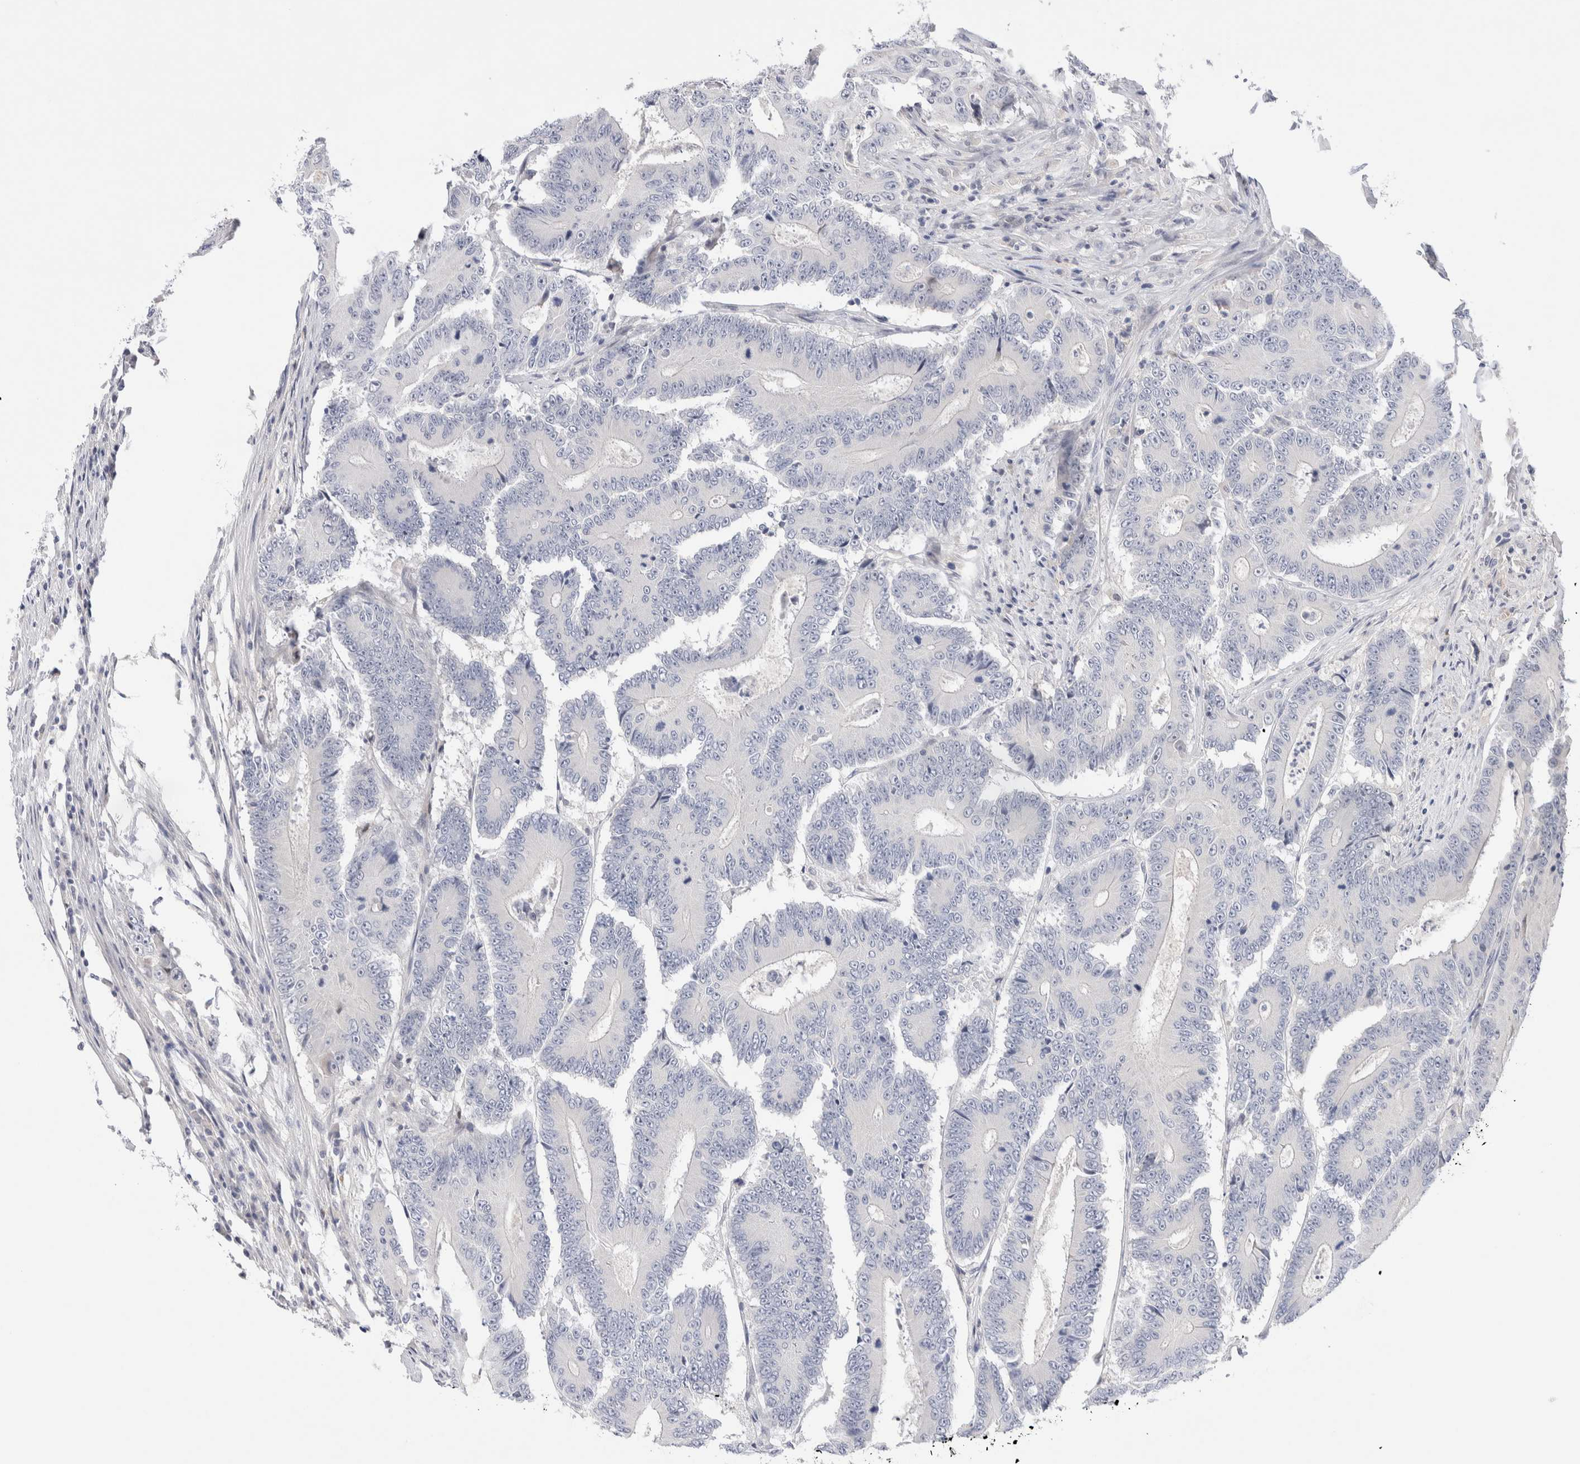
{"staining": {"intensity": "negative", "quantity": "none", "location": "none"}, "tissue": "colorectal cancer", "cell_type": "Tumor cells", "image_type": "cancer", "snomed": [{"axis": "morphology", "description": "Adenocarcinoma, NOS"}, {"axis": "topography", "description": "Colon"}], "caption": "Colorectal adenocarcinoma was stained to show a protein in brown. There is no significant staining in tumor cells.", "gene": "DNAJB6", "patient": {"sex": "male", "age": 83}}